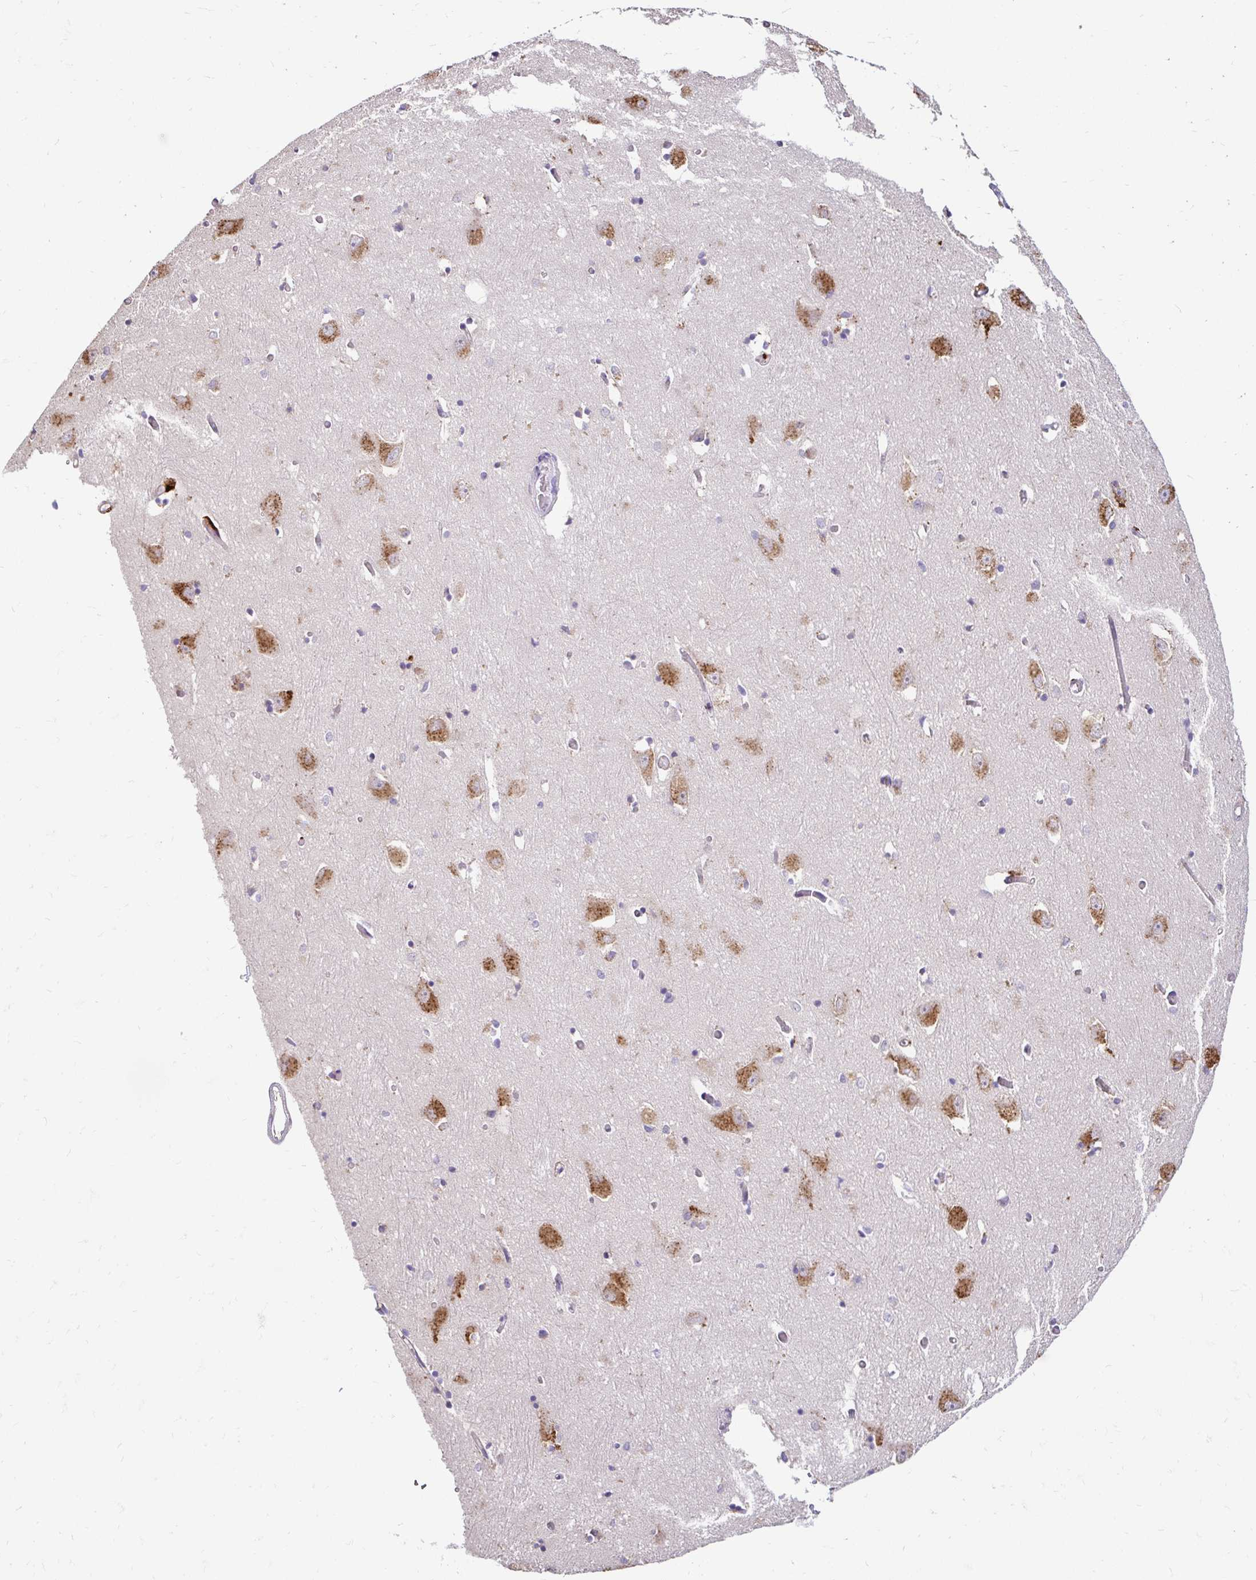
{"staining": {"intensity": "negative", "quantity": "none", "location": "none"}, "tissue": "caudate", "cell_type": "Glial cells", "image_type": "normal", "snomed": [{"axis": "morphology", "description": "Normal tissue, NOS"}, {"axis": "topography", "description": "Lateral ventricle wall"}, {"axis": "topography", "description": "Hippocampus"}], "caption": "Immunohistochemistry (IHC) micrograph of benign caudate: human caudate stained with DAB reveals no significant protein staining in glial cells. Brightfield microscopy of immunohistochemistry stained with DAB (brown) and hematoxylin (blue), captured at high magnification.", "gene": "FUCA1", "patient": {"sex": "female", "age": 63}}